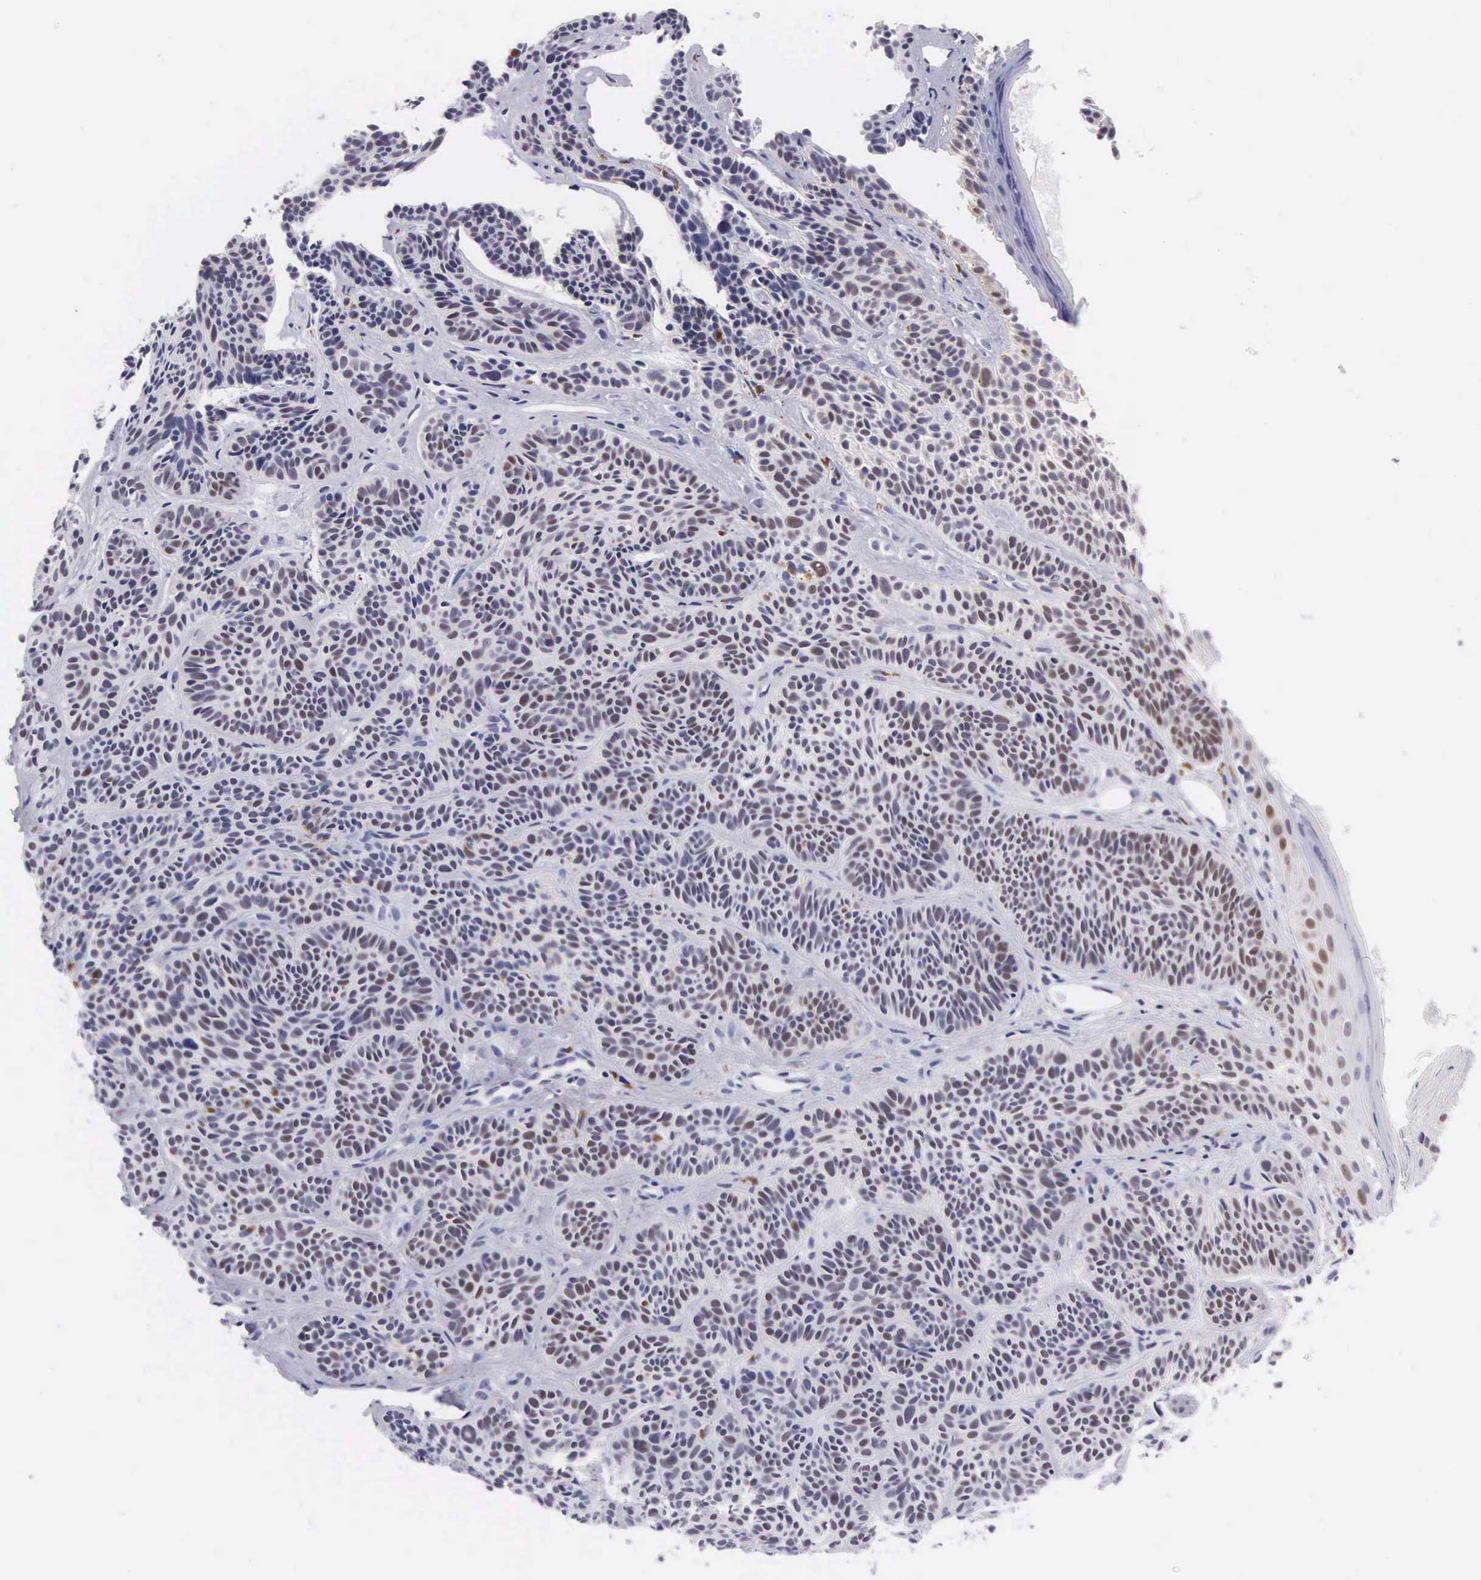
{"staining": {"intensity": "strong", "quantity": "<25%", "location": "nuclear"}, "tissue": "skin cancer", "cell_type": "Tumor cells", "image_type": "cancer", "snomed": [{"axis": "morphology", "description": "Basal cell carcinoma"}, {"axis": "topography", "description": "Skin"}], "caption": "The photomicrograph exhibits immunohistochemical staining of basal cell carcinoma (skin). There is strong nuclear expression is seen in about <25% of tumor cells.", "gene": "SOX11", "patient": {"sex": "female", "age": 62}}